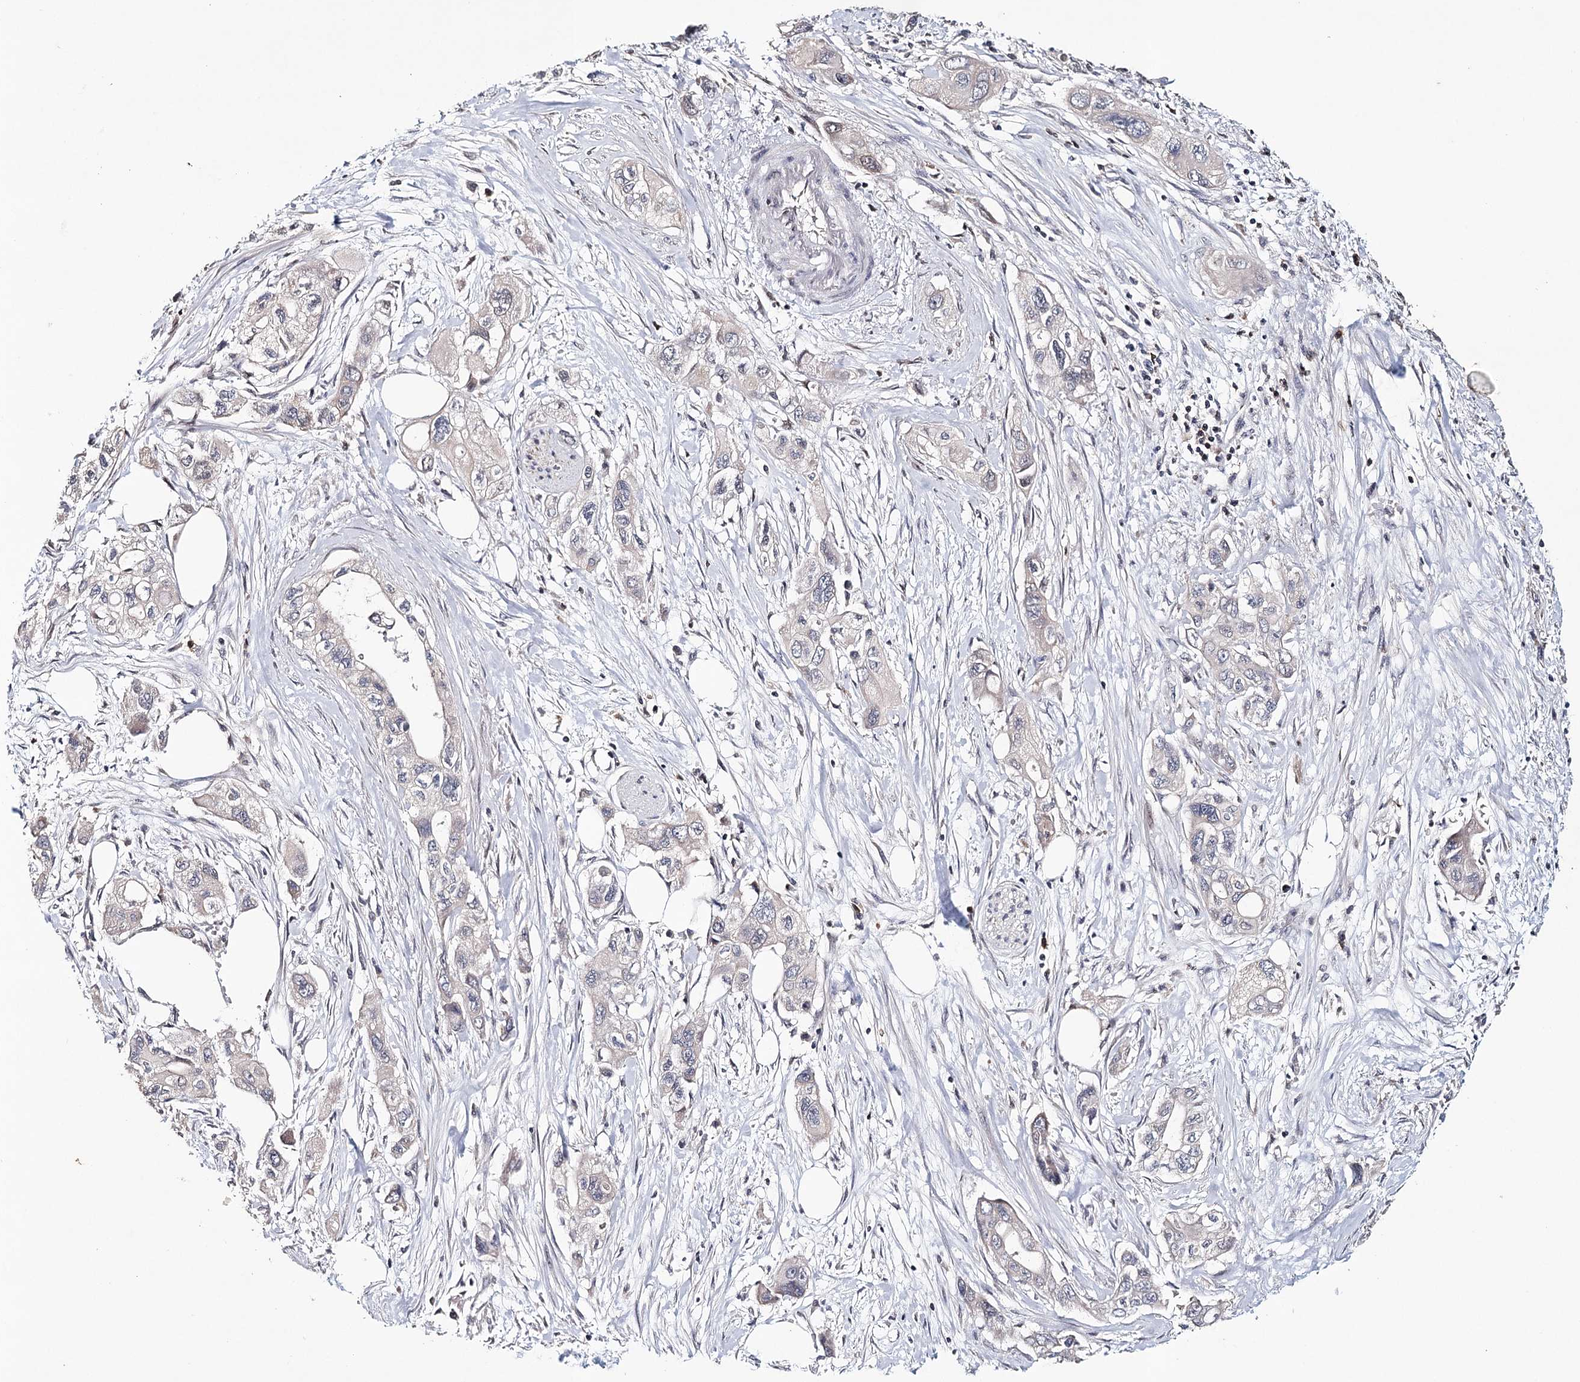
{"staining": {"intensity": "negative", "quantity": "none", "location": "none"}, "tissue": "pancreatic cancer", "cell_type": "Tumor cells", "image_type": "cancer", "snomed": [{"axis": "morphology", "description": "Adenocarcinoma, NOS"}, {"axis": "topography", "description": "Pancreas"}], "caption": "This is an immunohistochemistry (IHC) photomicrograph of pancreatic adenocarcinoma. There is no expression in tumor cells.", "gene": "ICOS", "patient": {"sex": "male", "age": 75}}